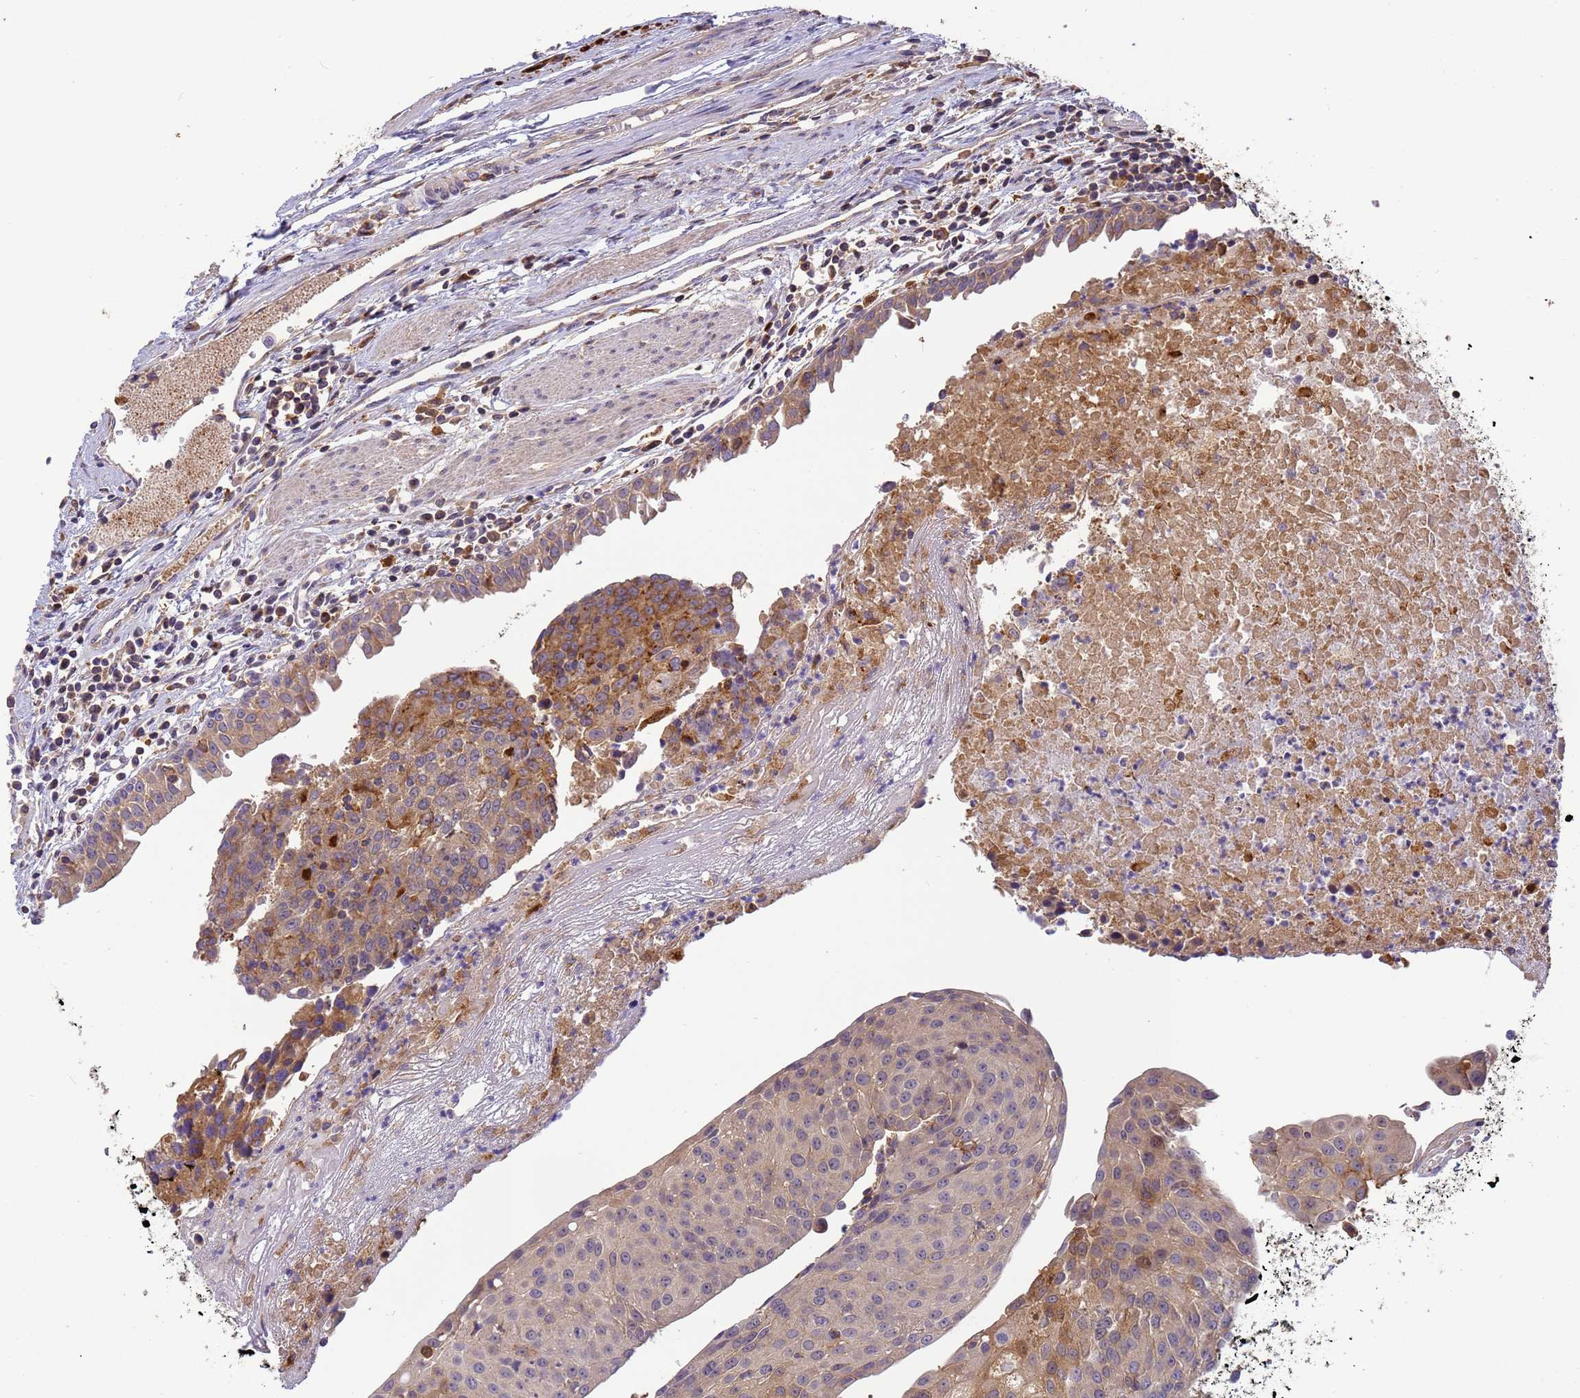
{"staining": {"intensity": "strong", "quantity": "<25%", "location": "cytoplasmic/membranous"}, "tissue": "urothelial cancer", "cell_type": "Tumor cells", "image_type": "cancer", "snomed": [{"axis": "morphology", "description": "Urothelial carcinoma, High grade"}, {"axis": "topography", "description": "Urinary bladder"}], "caption": "Urothelial cancer stained for a protein (brown) shows strong cytoplasmic/membranous positive staining in approximately <25% of tumor cells.", "gene": "M6PR", "patient": {"sex": "female", "age": 85}}